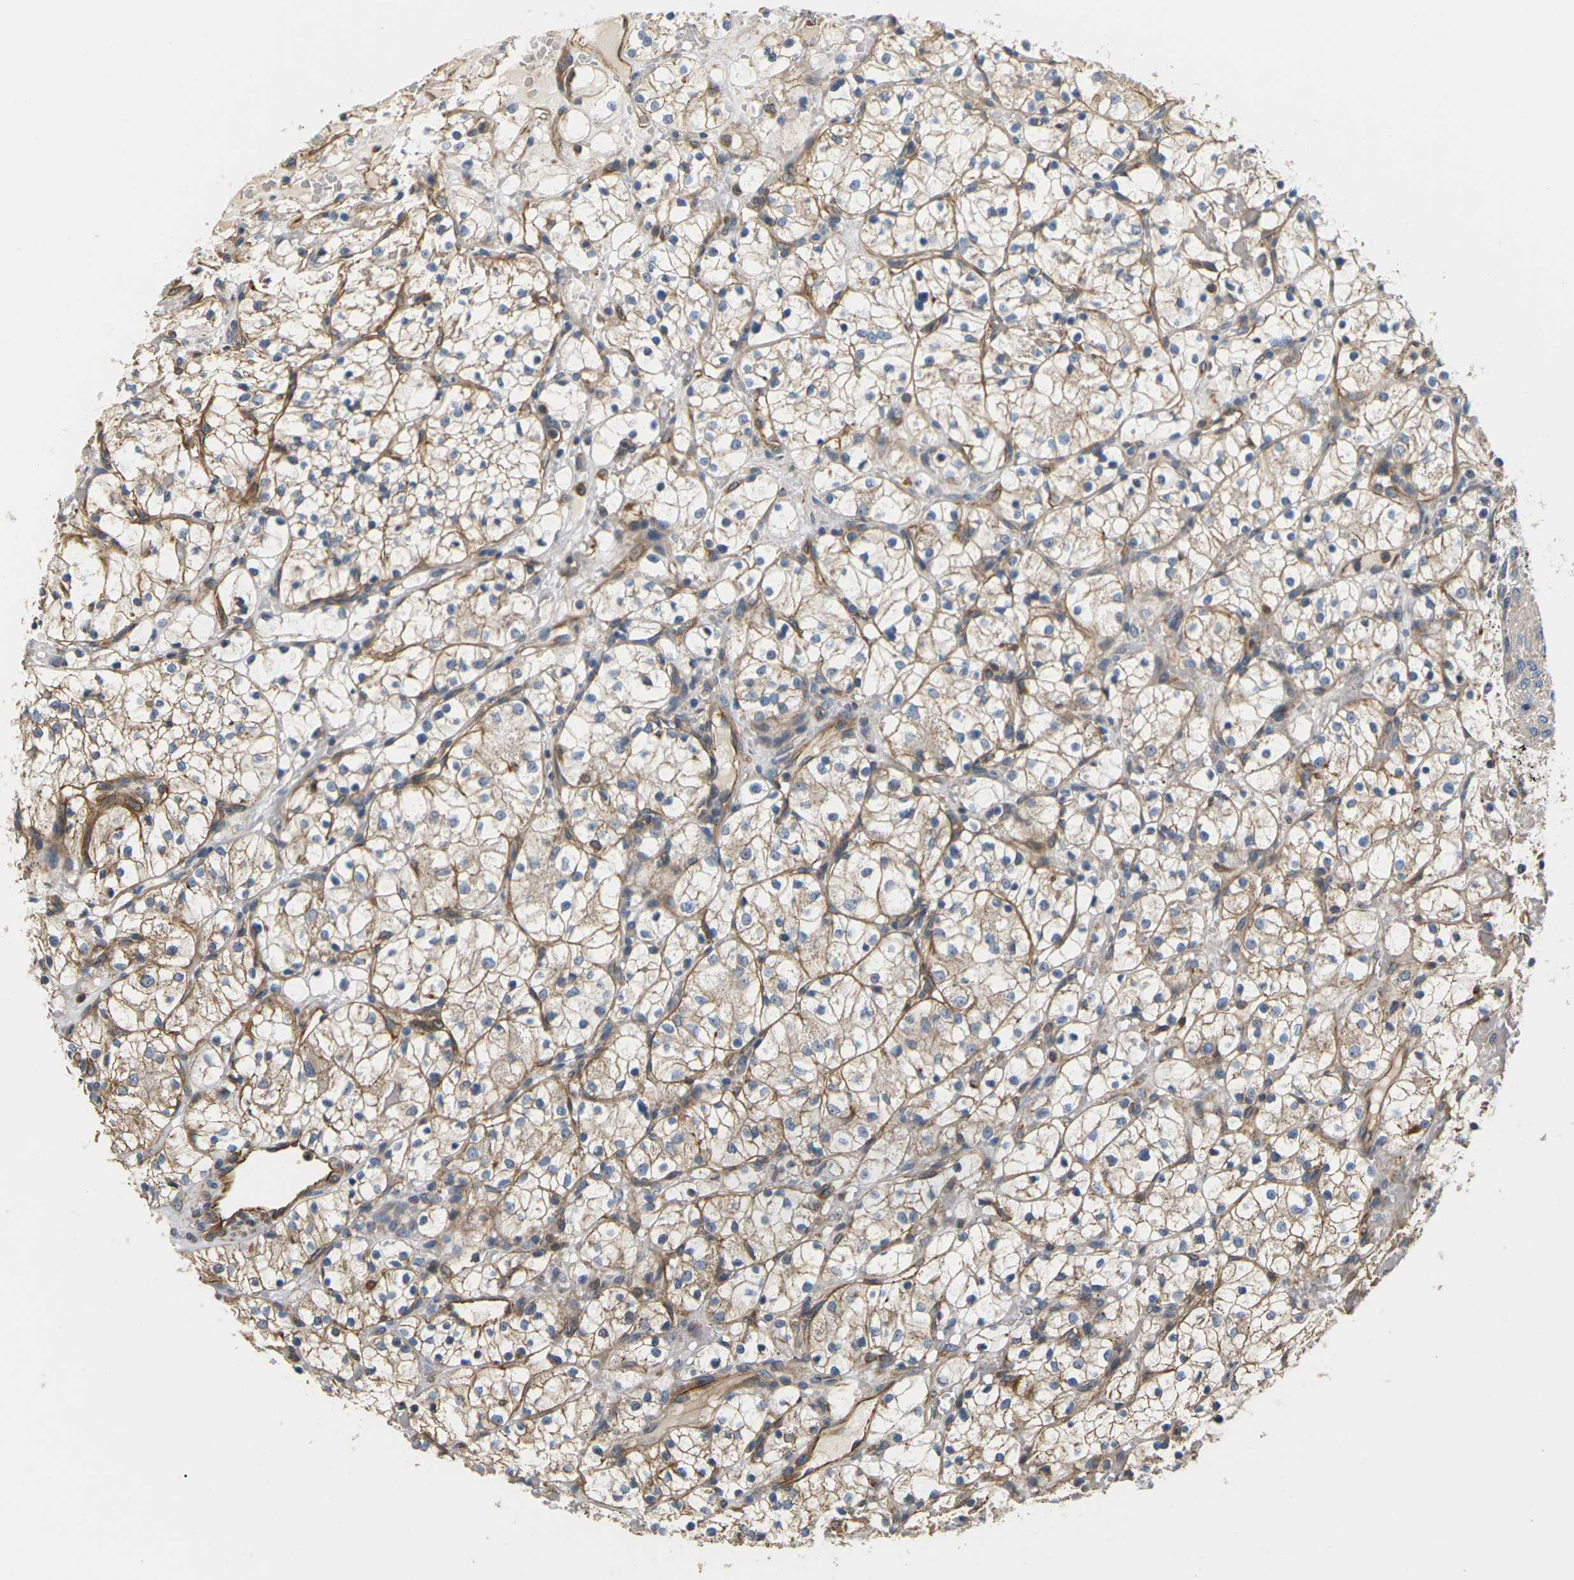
{"staining": {"intensity": "weak", "quantity": ">75%", "location": "cytoplasmic/membranous"}, "tissue": "renal cancer", "cell_type": "Tumor cells", "image_type": "cancer", "snomed": [{"axis": "morphology", "description": "Adenocarcinoma, NOS"}, {"axis": "topography", "description": "Kidney"}], "caption": "Tumor cells exhibit low levels of weak cytoplasmic/membranous staining in about >75% of cells in human renal adenocarcinoma. The staining is performed using DAB (3,3'-diaminobenzidine) brown chromogen to label protein expression. The nuclei are counter-stained blue using hematoxylin.", "gene": "PCDHB4", "patient": {"sex": "female", "age": 60}}